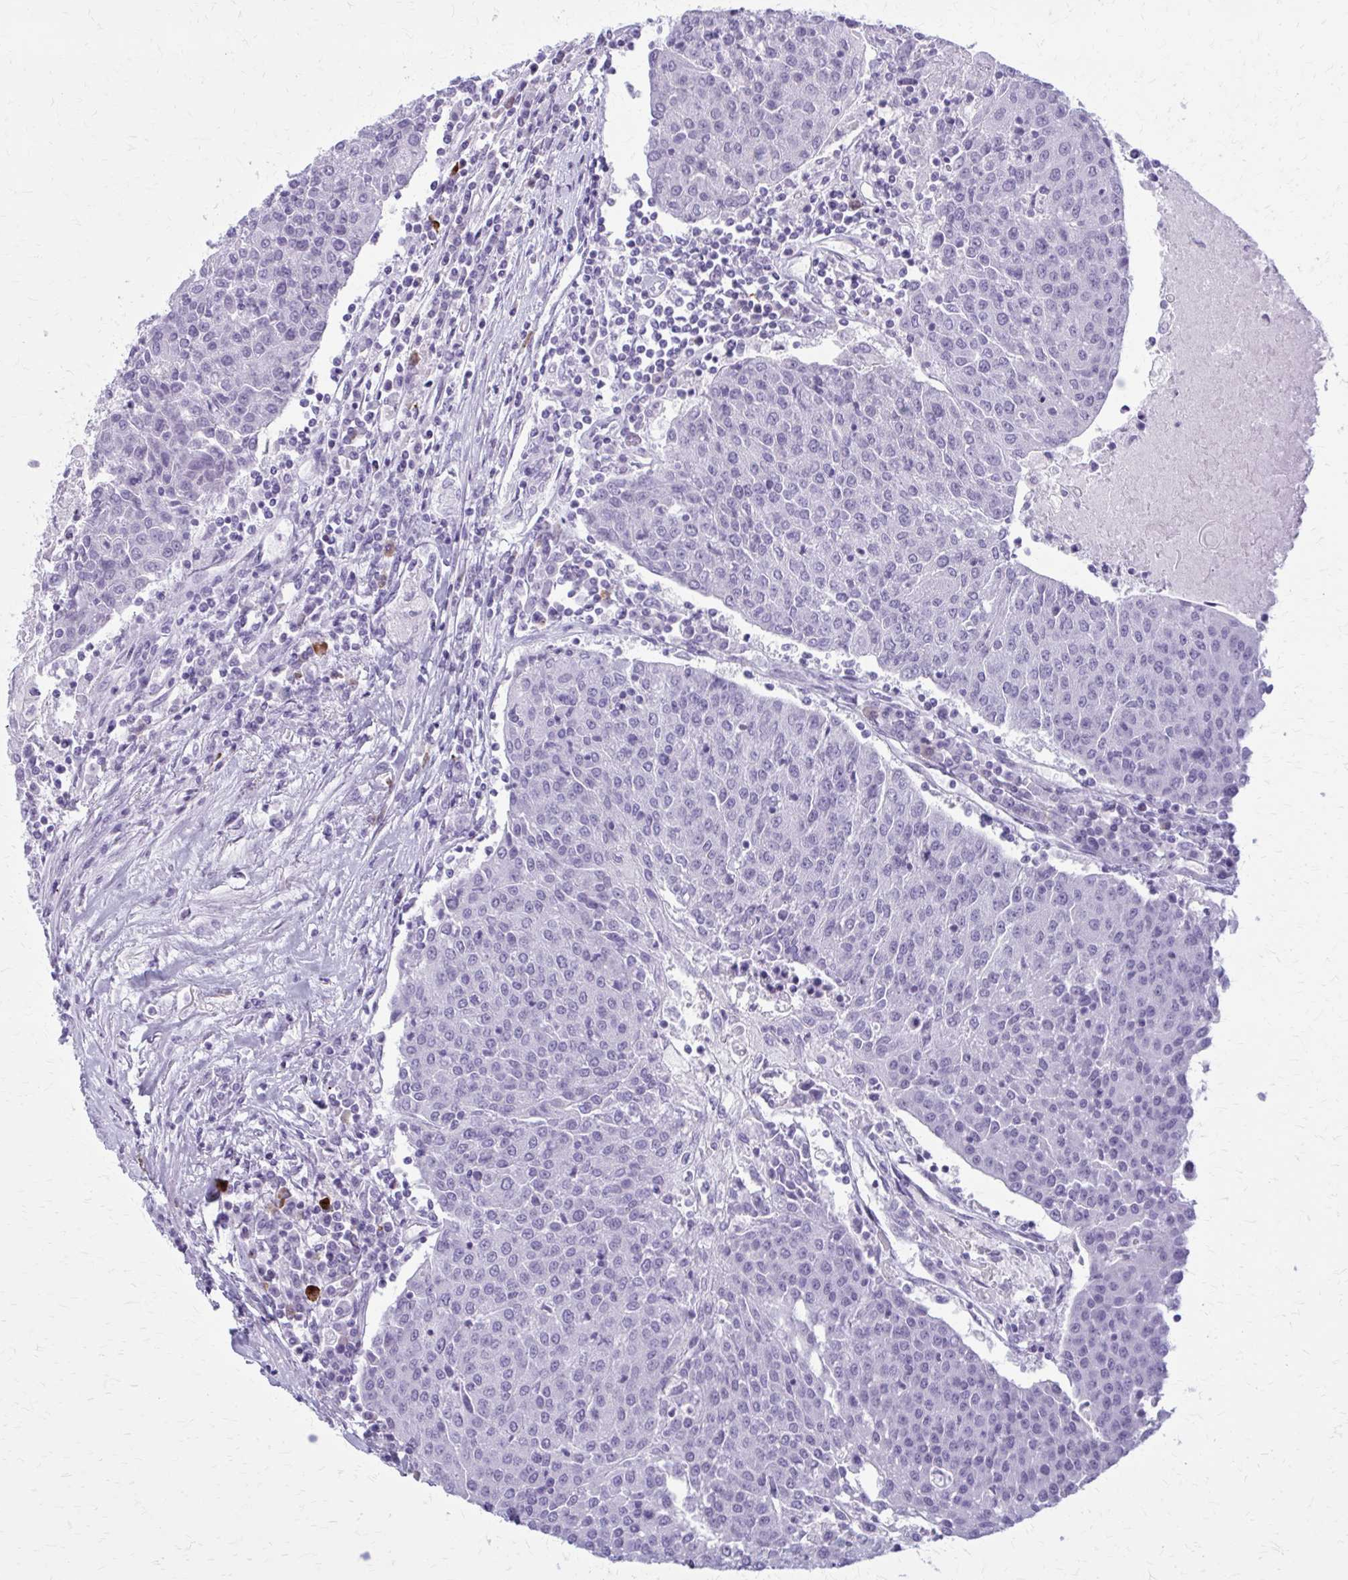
{"staining": {"intensity": "negative", "quantity": "none", "location": "none"}, "tissue": "urothelial cancer", "cell_type": "Tumor cells", "image_type": "cancer", "snomed": [{"axis": "morphology", "description": "Urothelial carcinoma, High grade"}, {"axis": "topography", "description": "Urinary bladder"}], "caption": "Tumor cells are negative for brown protein staining in high-grade urothelial carcinoma.", "gene": "ZDHHC7", "patient": {"sex": "female", "age": 85}}